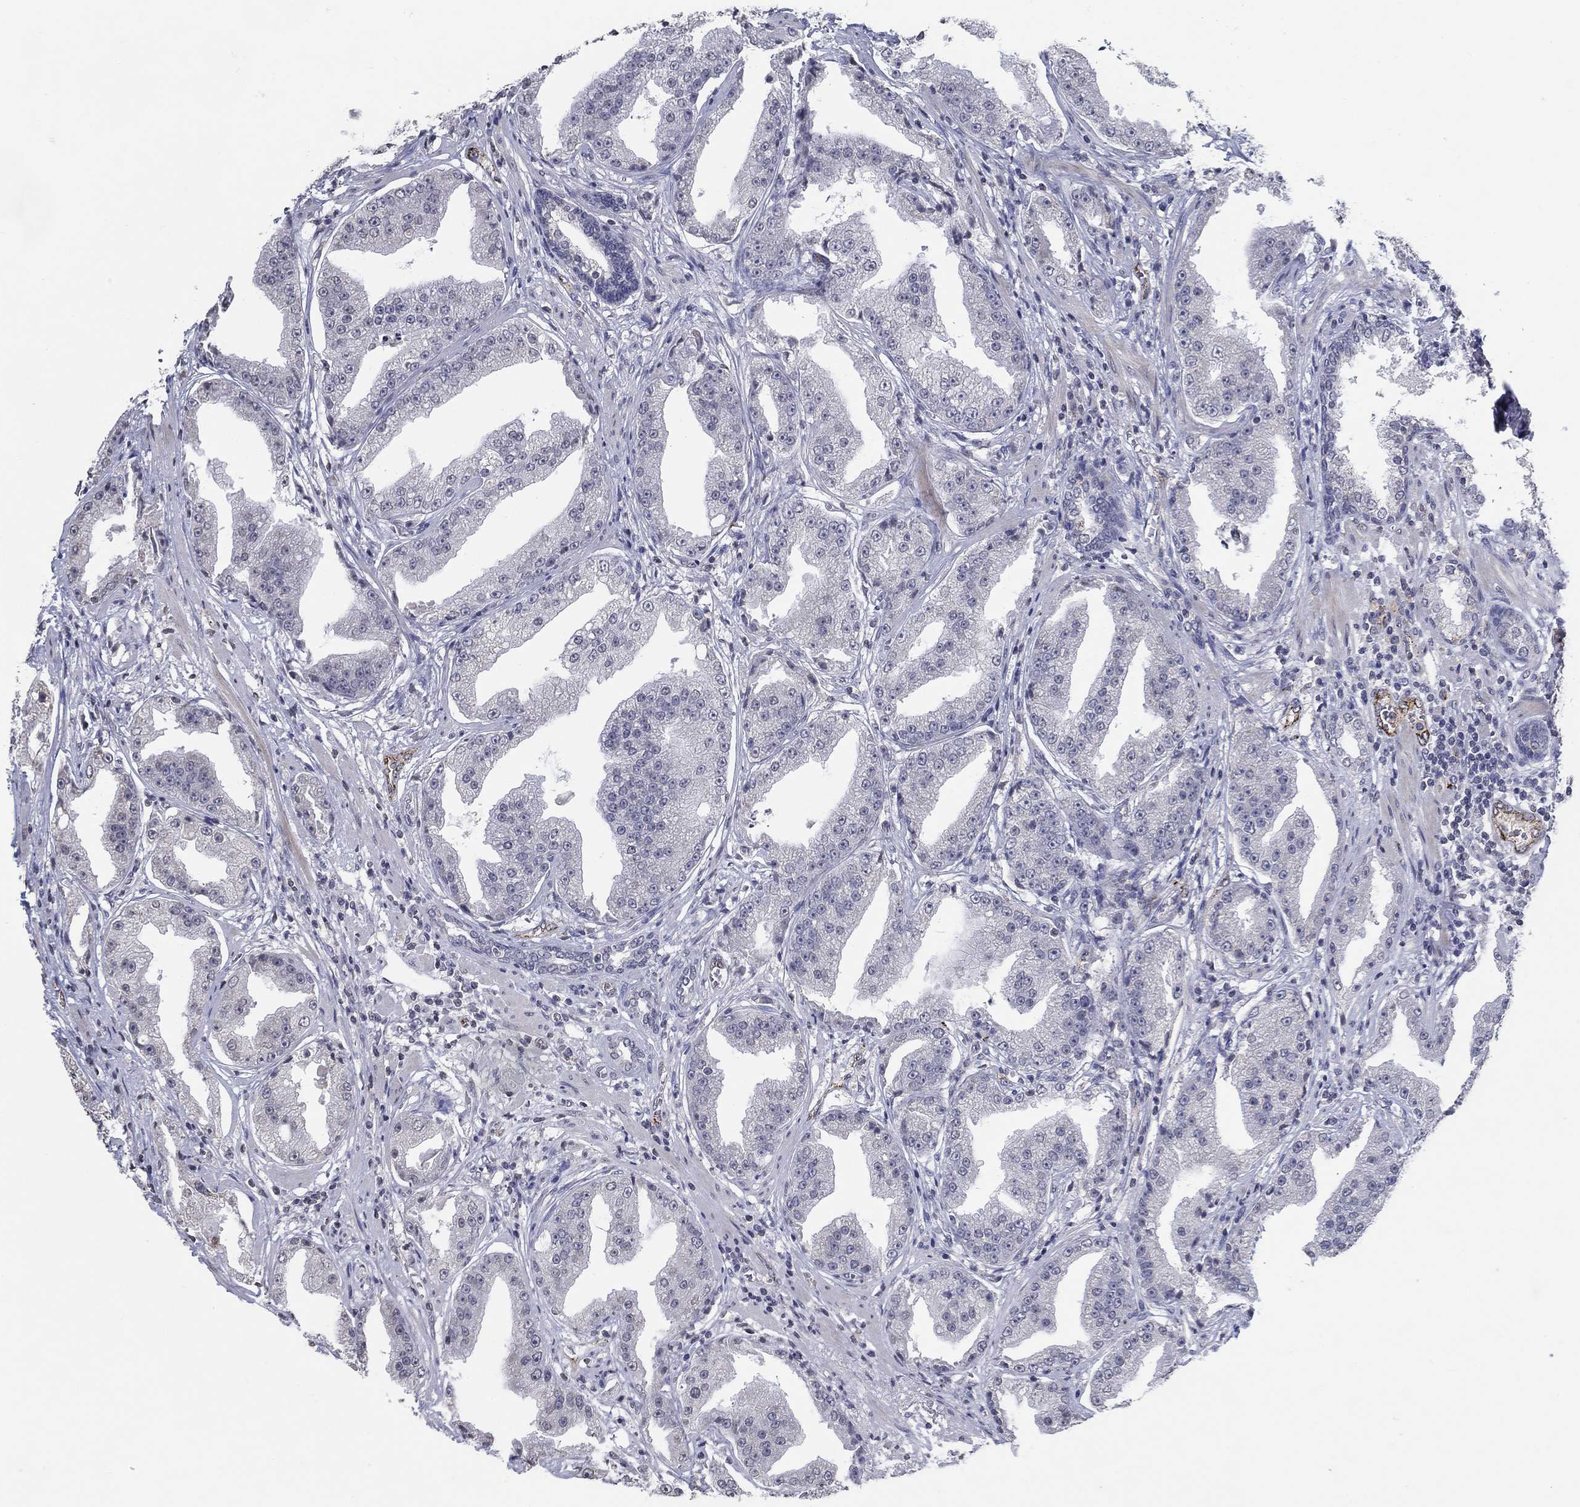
{"staining": {"intensity": "negative", "quantity": "none", "location": "none"}, "tissue": "prostate cancer", "cell_type": "Tumor cells", "image_type": "cancer", "snomed": [{"axis": "morphology", "description": "Adenocarcinoma, Low grade"}, {"axis": "topography", "description": "Prostate"}], "caption": "Human prostate low-grade adenocarcinoma stained for a protein using immunohistochemistry exhibits no expression in tumor cells.", "gene": "TINAG", "patient": {"sex": "male", "age": 62}}